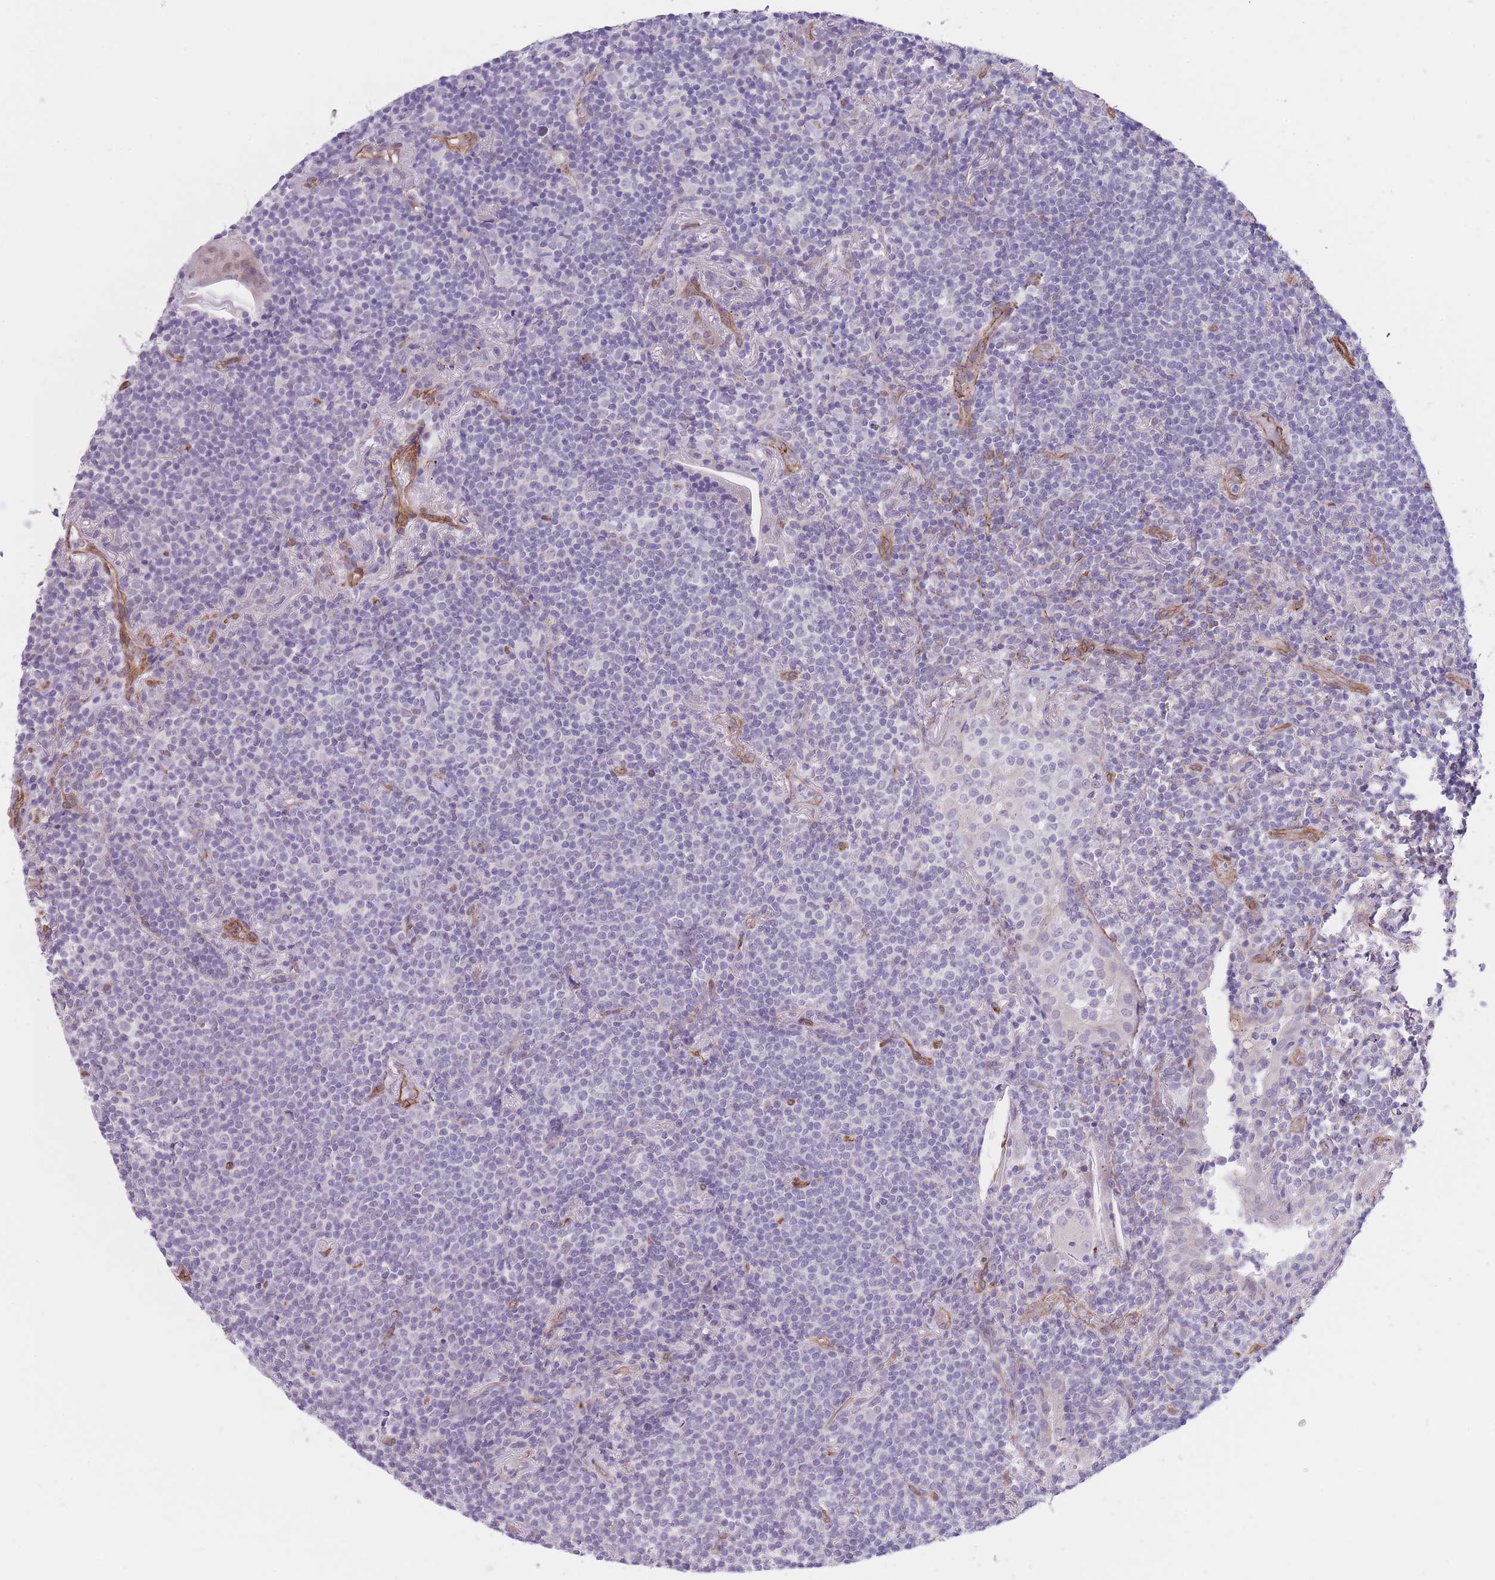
{"staining": {"intensity": "negative", "quantity": "none", "location": "none"}, "tissue": "lymphoma", "cell_type": "Tumor cells", "image_type": "cancer", "snomed": [{"axis": "morphology", "description": "Malignant lymphoma, non-Hodgkin's type, Low grade"}, {"axis": "topography", "description": "Lung"}], "caption": "This is a image of IHC staining of lymphoma, which shows no positivity in tumor cells.", "gene": "QTRT1", "patient": {"sex": "female", "age": 71}}